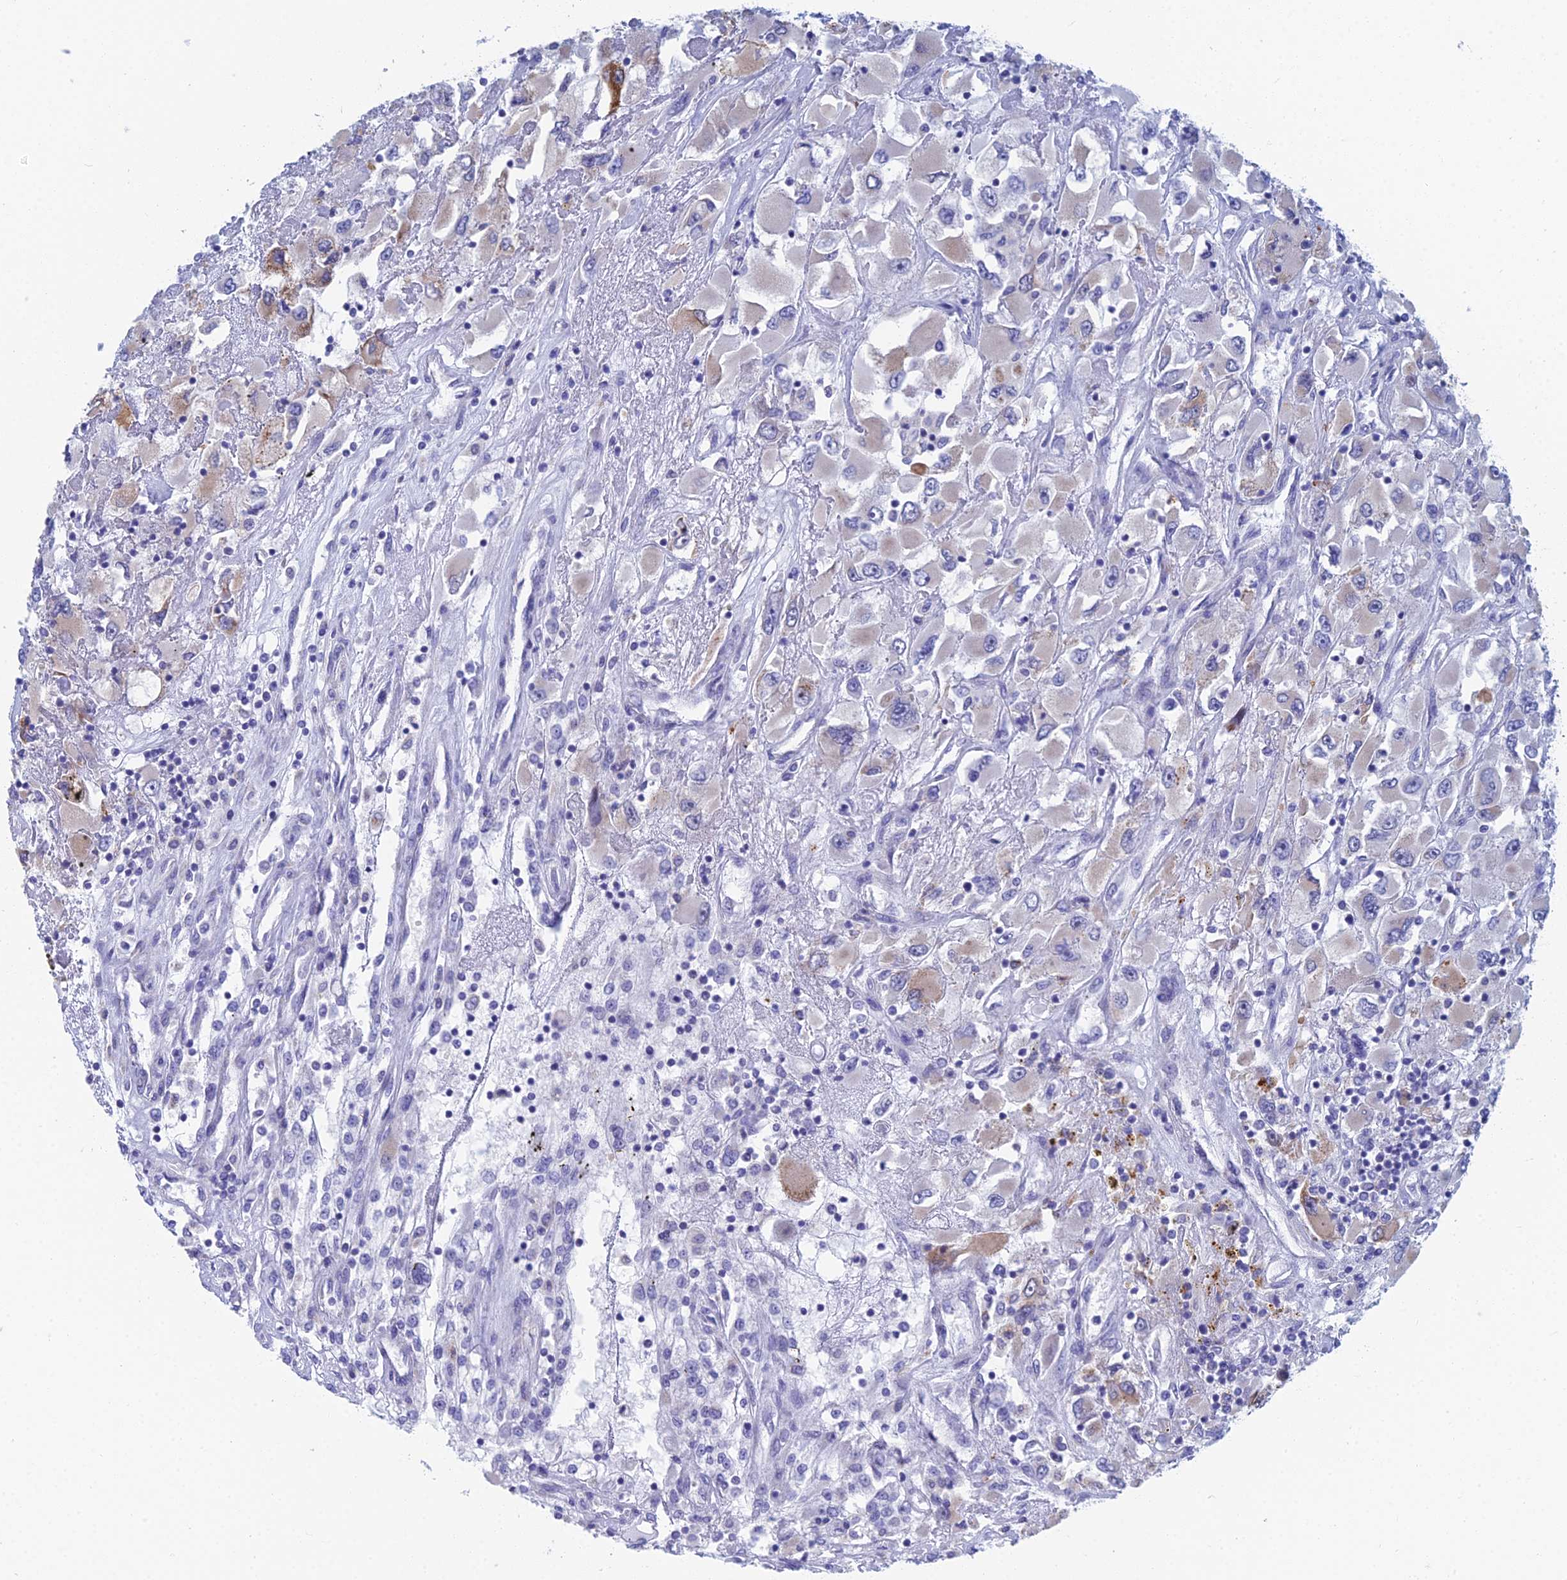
{"staining": {"intensity": "negative", "quantity": "none", "location": "none"}, "tissue": "renal cancer", "cell_type": "Tumor cells", "image_type": "cancer", "snomed": [{"axis": "morphology", "description": "Adenocarcinoma, NOS"}, {"axis": "topography", "description": "Kidney"}], "caption": "Micrograph shows no significant protein staining in tumor cells of renal cancer (adenocarcinoma).", "gene": "CFAP210", "patient": {"sex": "female", "age": 52}}